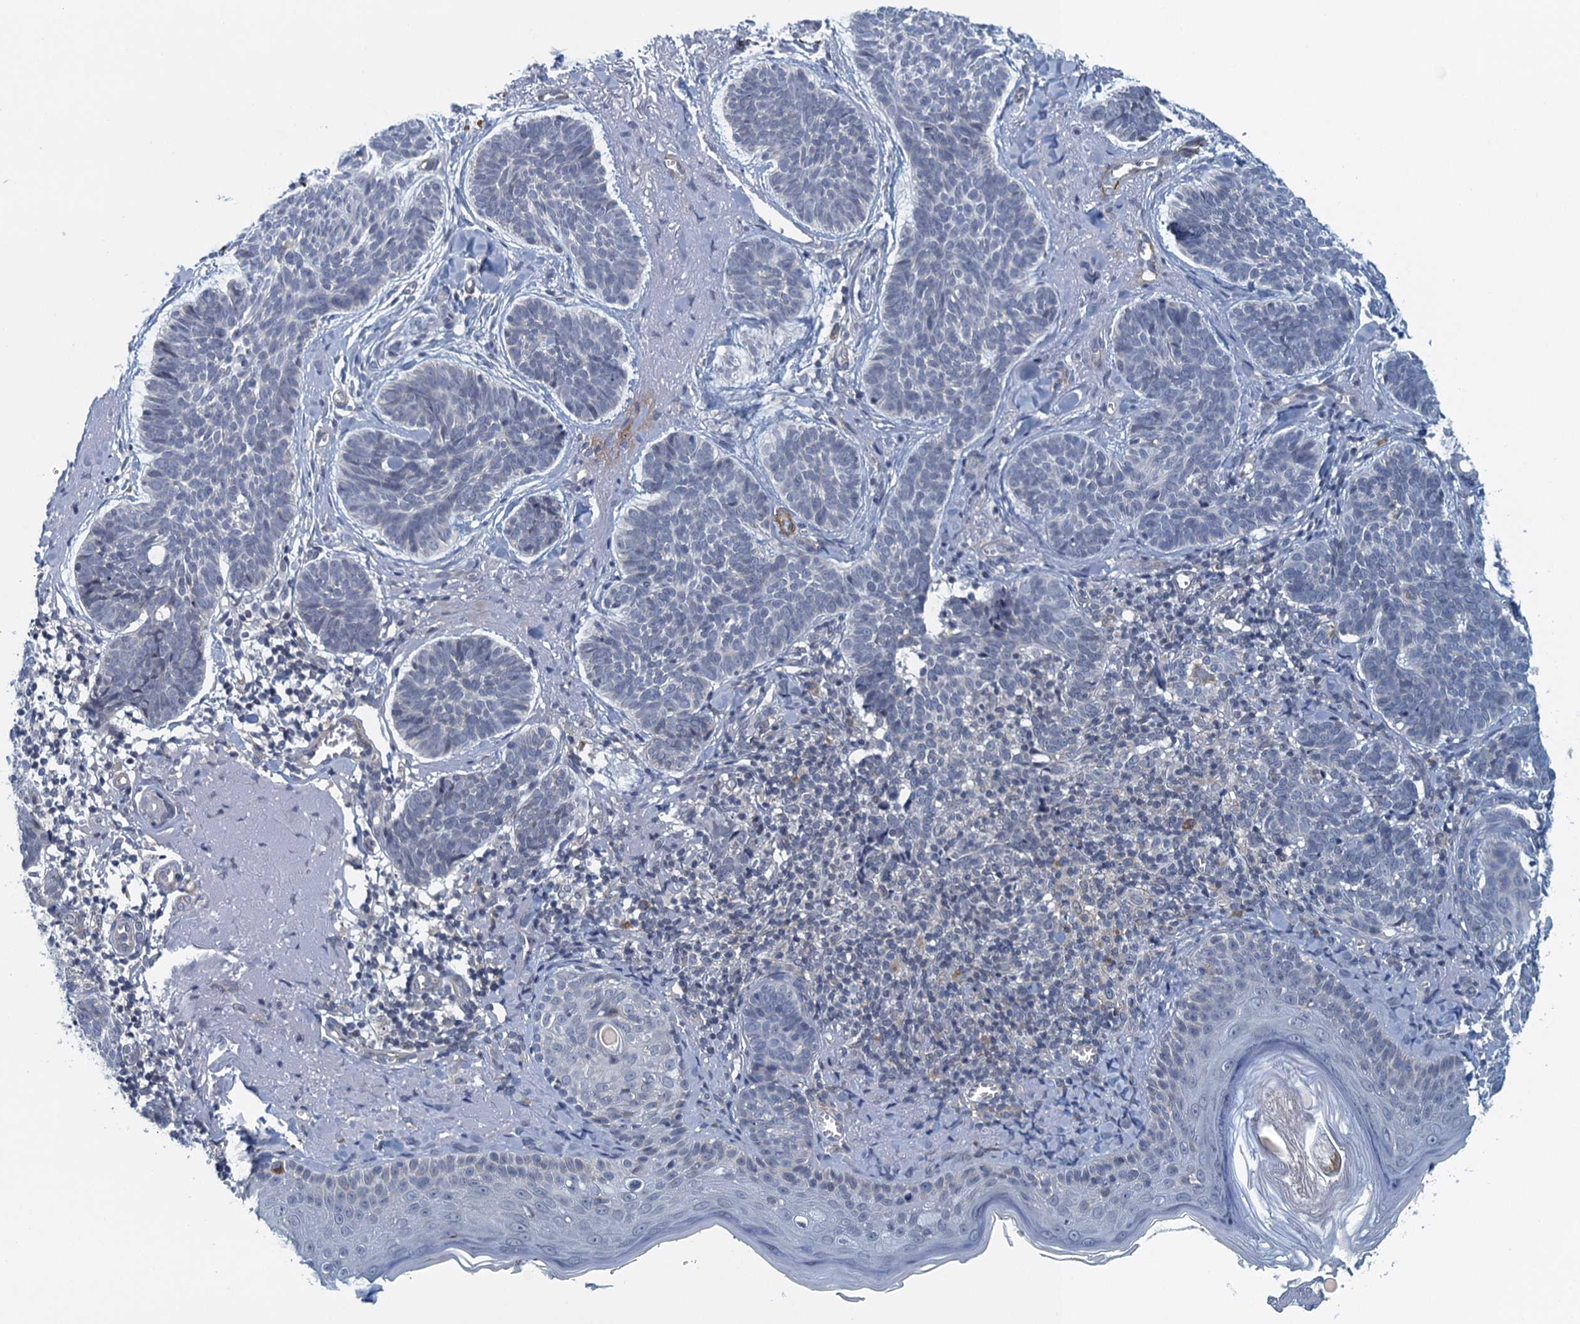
{"staining": {"intensity": "negative", "quantity": "none", "location": "none"}, "tissue": "skin cancer", "cell_type": "Tumor cells", "image_type": "cancer", "snomed": [{"axis": "morphology", "description": "Basal cell carcinoma"}, {"axis": "topography", "description": "Skin"}], "caption": "There is no significant positivity in tumor cells of basal cell carcinoma (skin). (Brightfield microscopy of DAB IHC at high magnification).", "gene": "ALG2", "patient": {"sex": "female", "age": 74}}